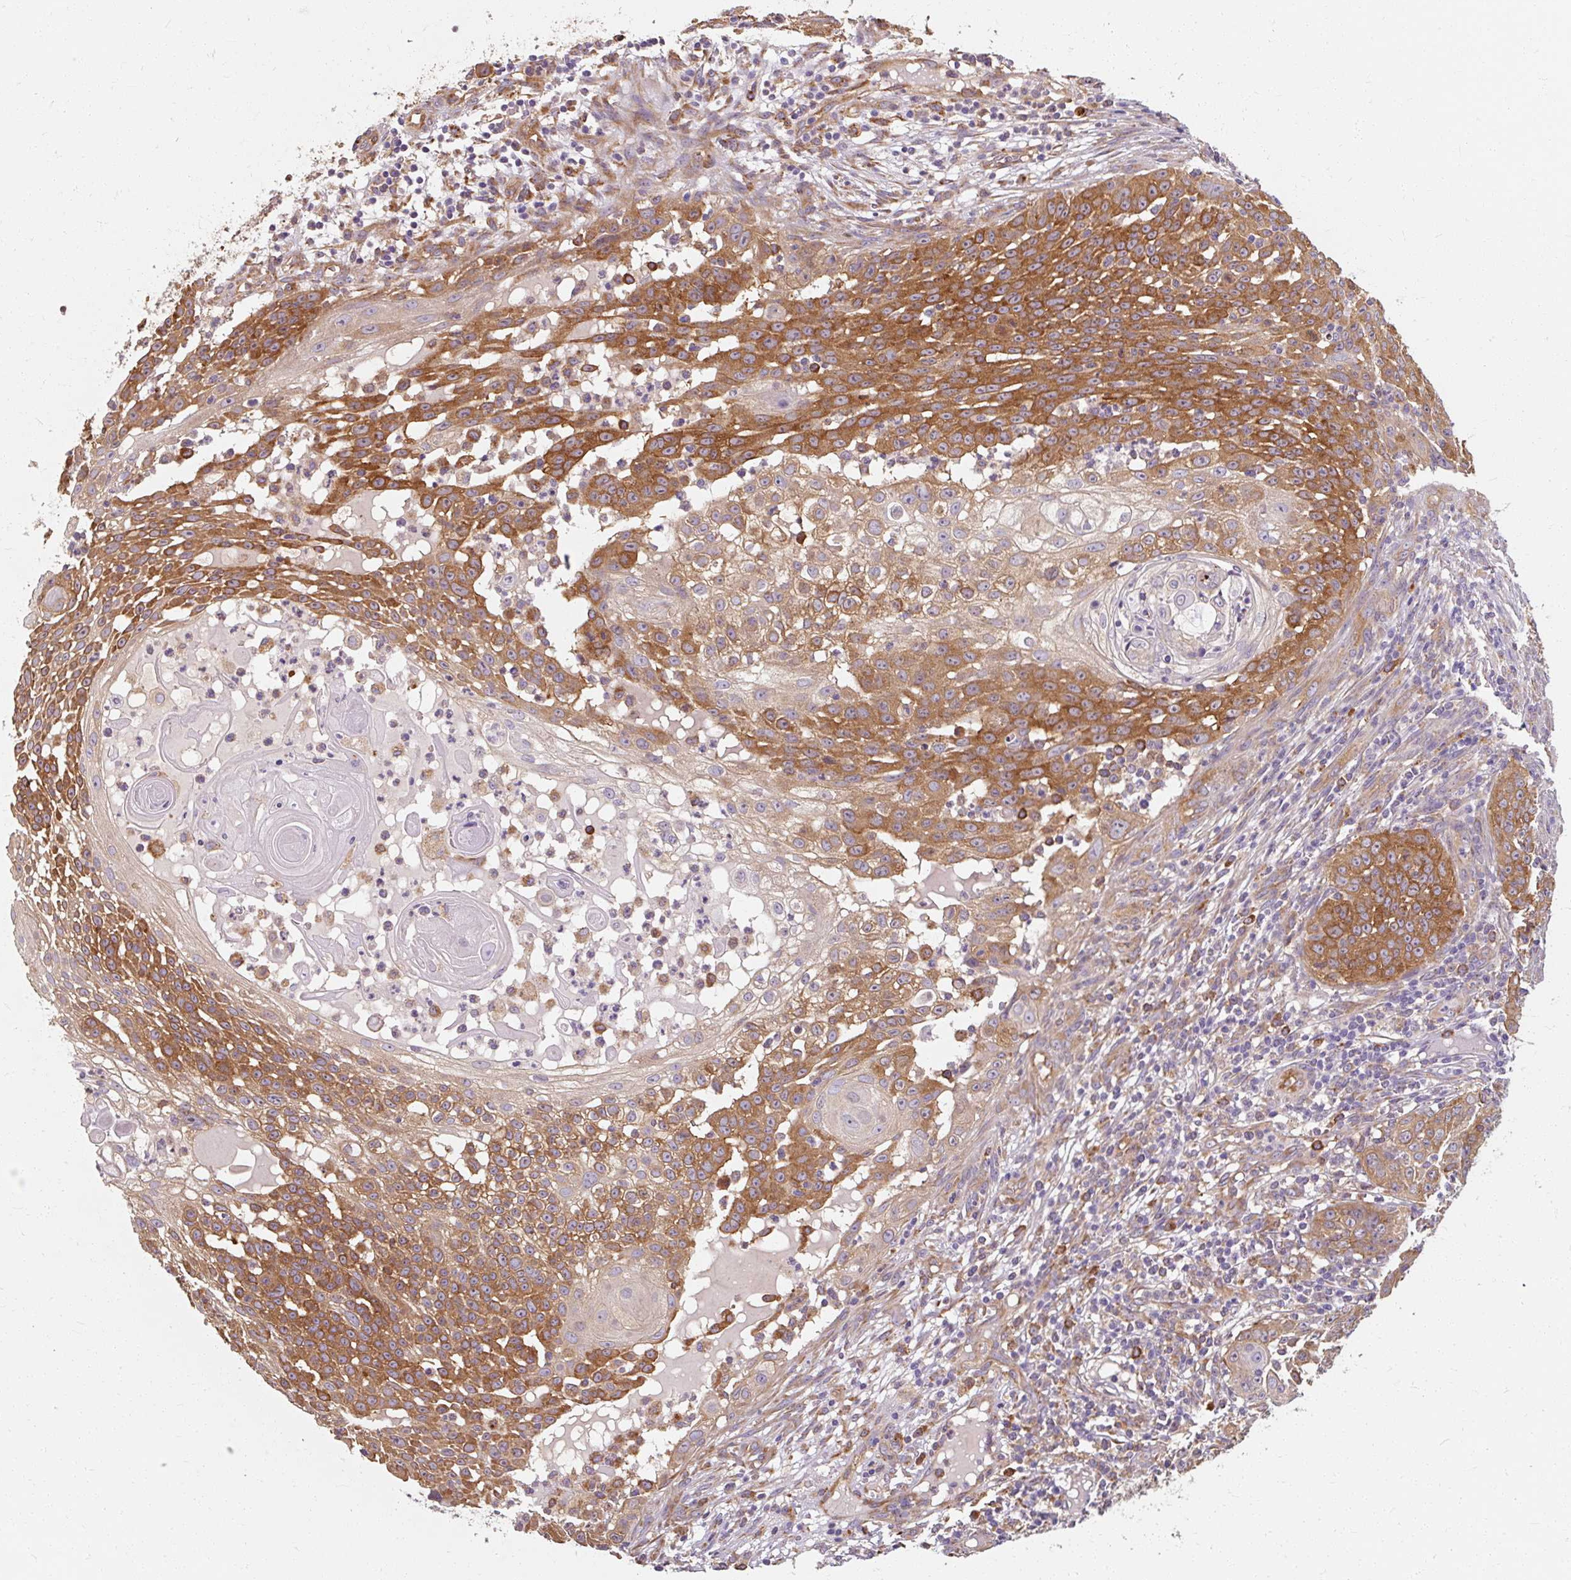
{"staining": {"intensity": "moderate", "quantity": ">75%", "location": "cytoplasmic/membranous"}, "tissue": "skin cancer", "cell_type": "Tumor cells", "image_type": "cancer", "snomed": [{"axis": "morphology", "description": "Squamous cell carcinoma, NOS"}, {"axis": "topography", "description": "Skin"}], "caption": "IHC staining of skin cancer (squamous cell carcinoma), which demonstrates medium levels of moderate cytoplasmic/membranous staining in approximately >75% of tumor cells indicating moderate cytoplasmic/membranous protein positivity. The staining was performed using DAB (brown) for protein detection and nuclei were counterstained in hematoxylin (blue).", "gene": "TBC1D4", "patient": {"sex": "male", "age": 24}}